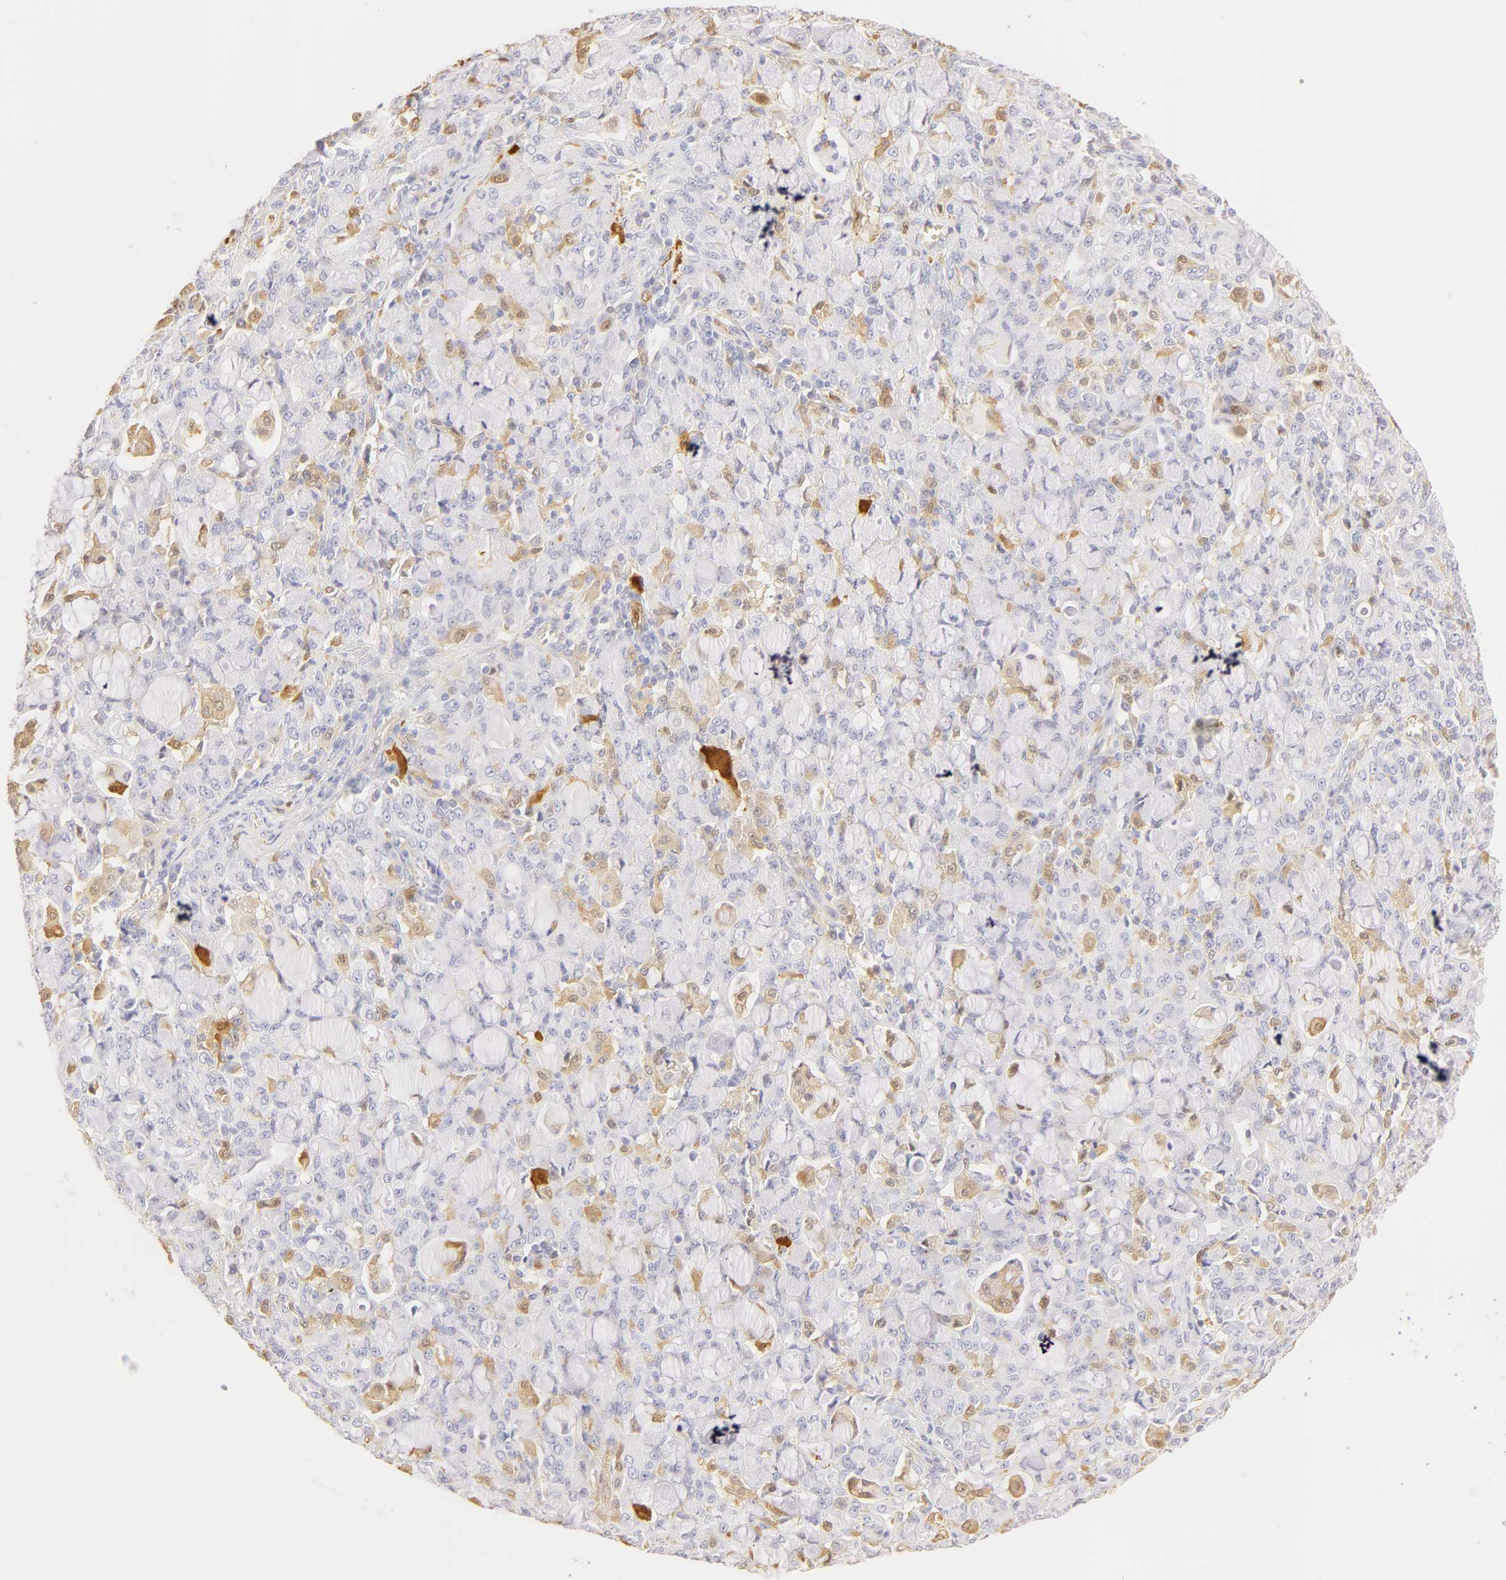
{"staining": {"intensity": "negative", "quantity": "none", "location": "none"}, "tissue": "lung cancer", "cell_type": "Tumor cells", "image_type": "cancer", "snomed": [{"axis": "morphology", "description": "Adenocarcinoma, NOS"}, {"axis": "topography", "description": "Lung"}], "caption": "A histopathology image of lung adenocarcinoma stained for a protein reveals no brown staining in tumor cells.", "gene": "CA2", "patient": {"sex": "female", "age": 44}}